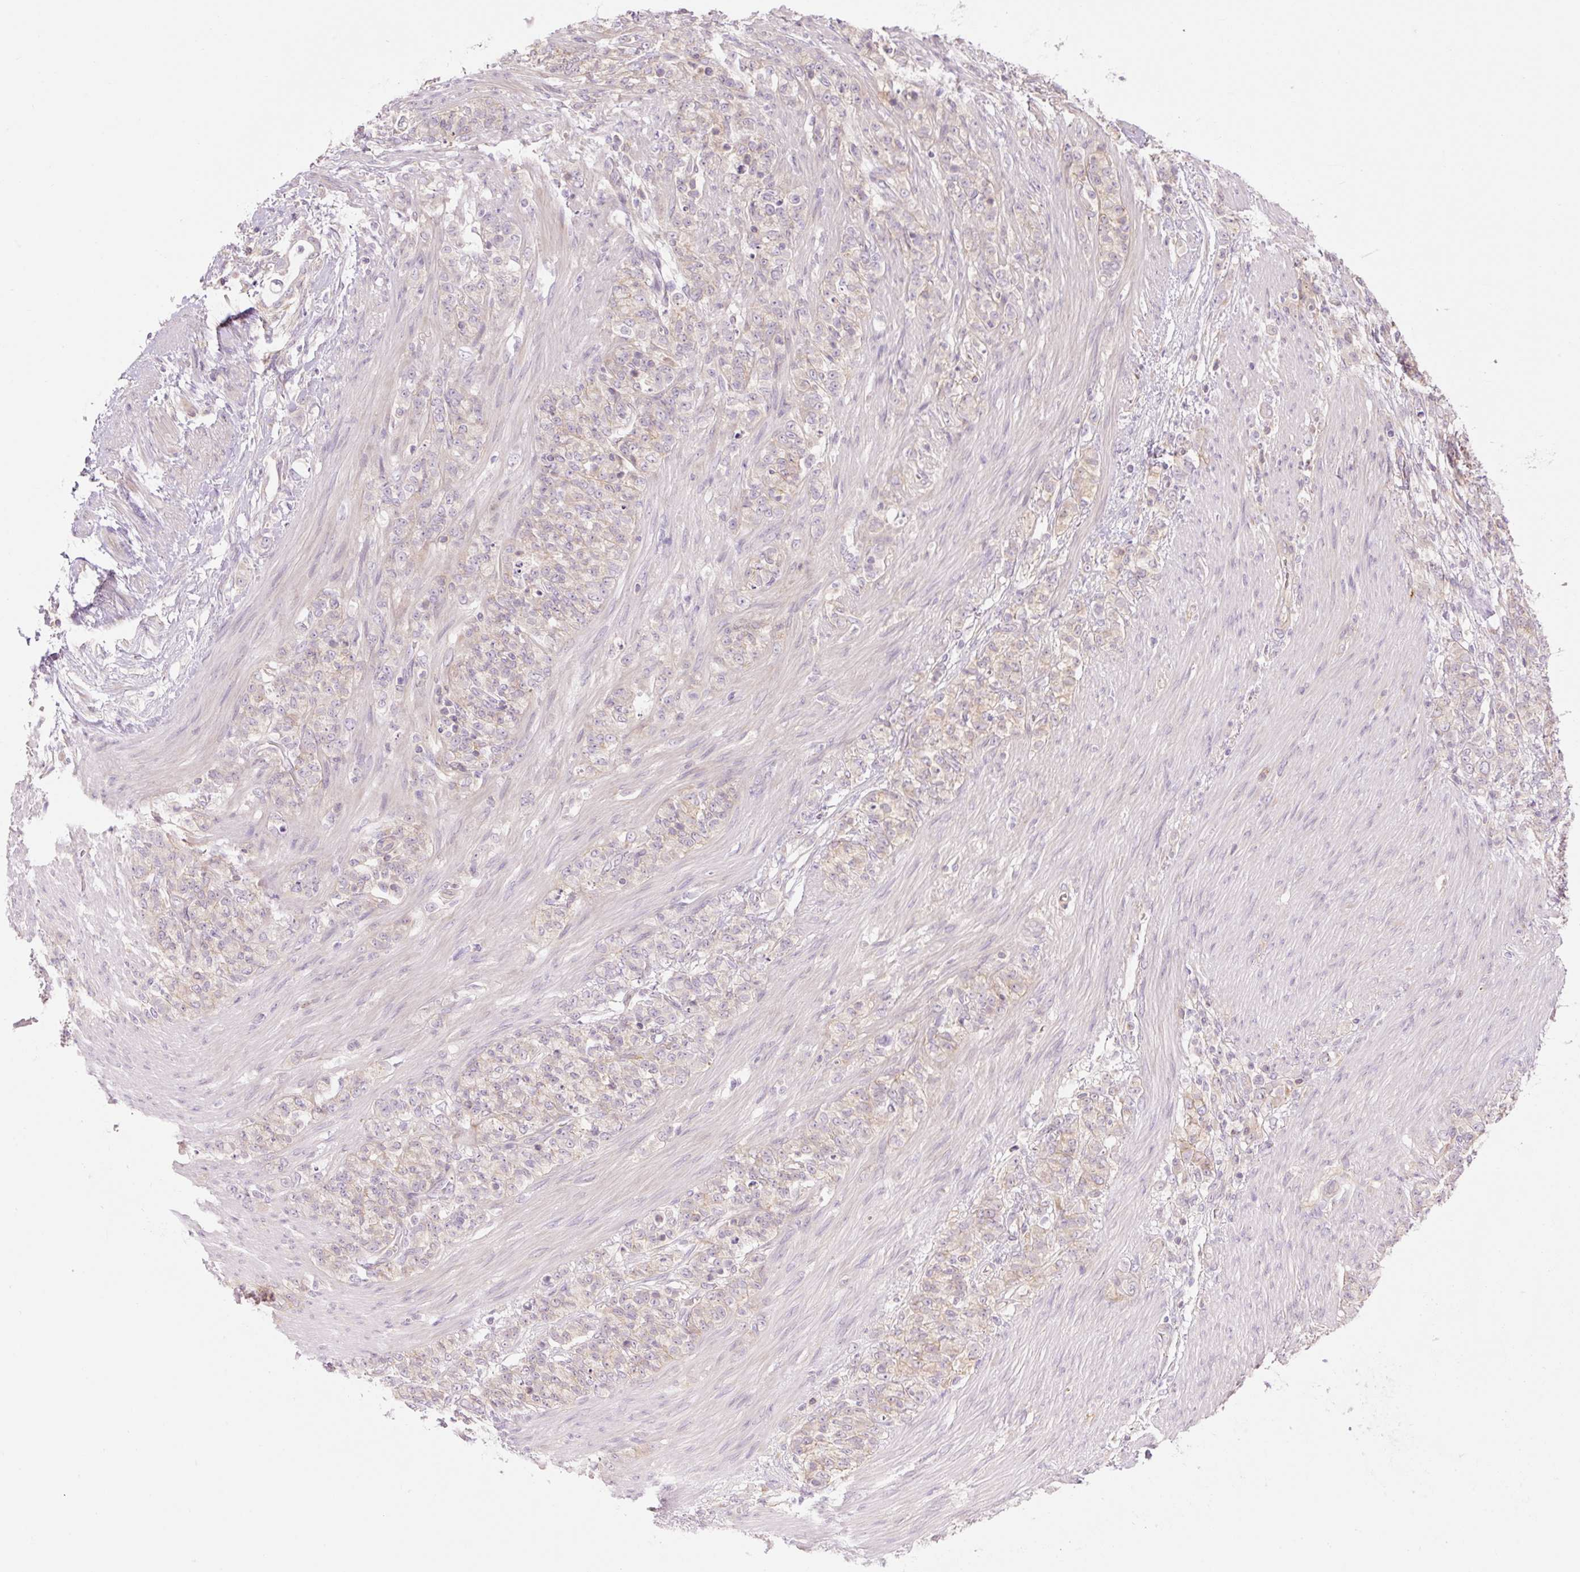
{"staining": {"intensity": "weak", "quantity": "<25%", "location": "cytoplasmic/membranous"}, "tissue": "stomach cancer", "cell_type": "Tumor cells", "image_type": "cancer", "snomed": [{"axis": "morphology", "description": "Adenocarcinoma, NOS"}, {"axis": "topography", "description": "Stomach"}], "caption": "Stomach cancer (adenocarcinoma) was stained to show a protein in brown. There is no significant expression in tumor cells.", "gene": "GRID2", "patient": {"sex": "female", "age": 79}}